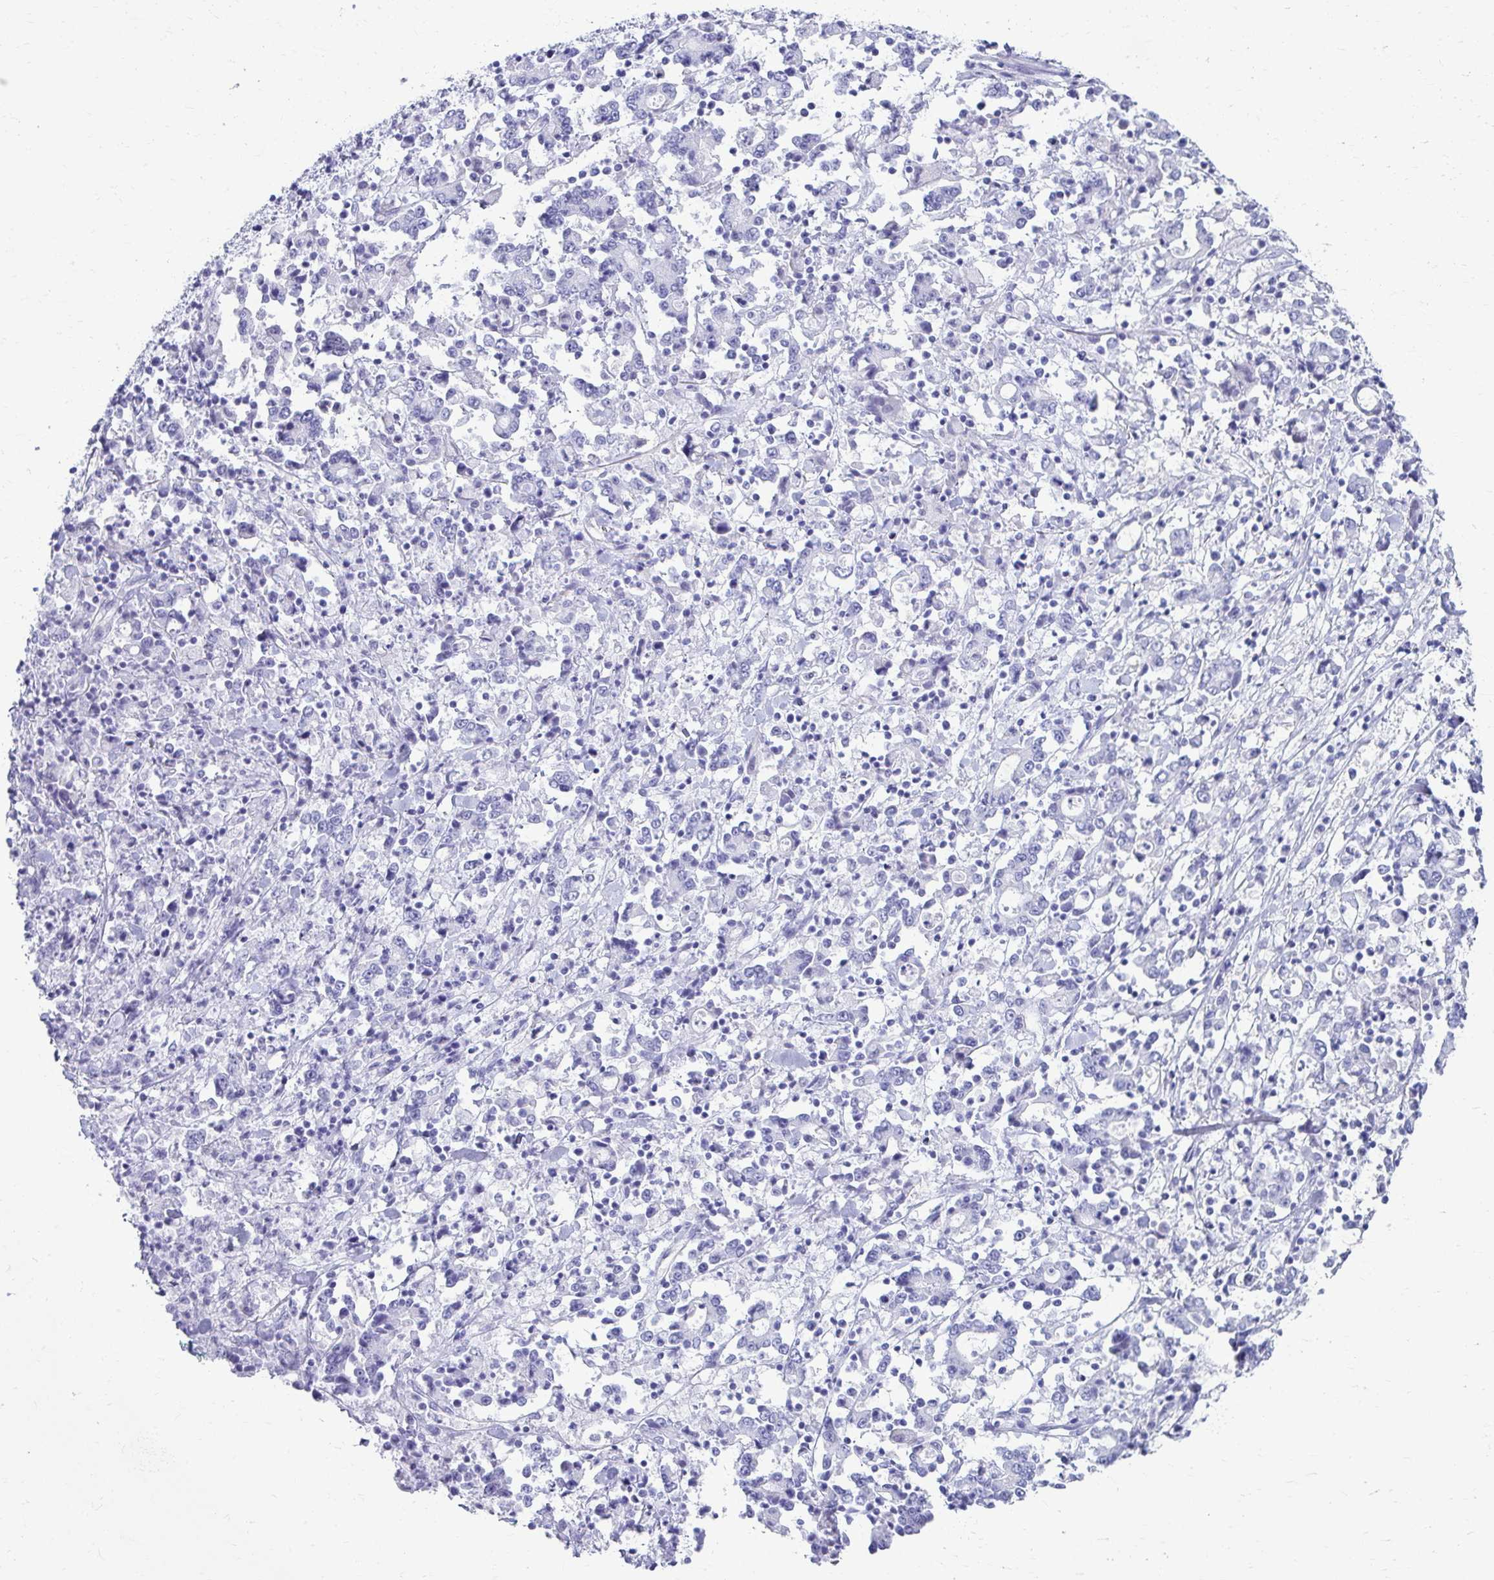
{"staining": {"intensity": "negative", "quantity": "none", "location": "none"}, "tissue": "stomach cancer", "cell_type": "Tumor cells", "image_type": "cancer", "snomed": [{"axis": "morphology", "description": "Adenocarcinoma, NOS"}, {"axis": "topography", "description": "Stomach, upper"}], "caption": "An image of stomach adenocarcinoma stained for a protein exhibits no brown staining in tumor cells.", "gene": "ATP4B", "patient": {"sex": "male", "age": 68}}